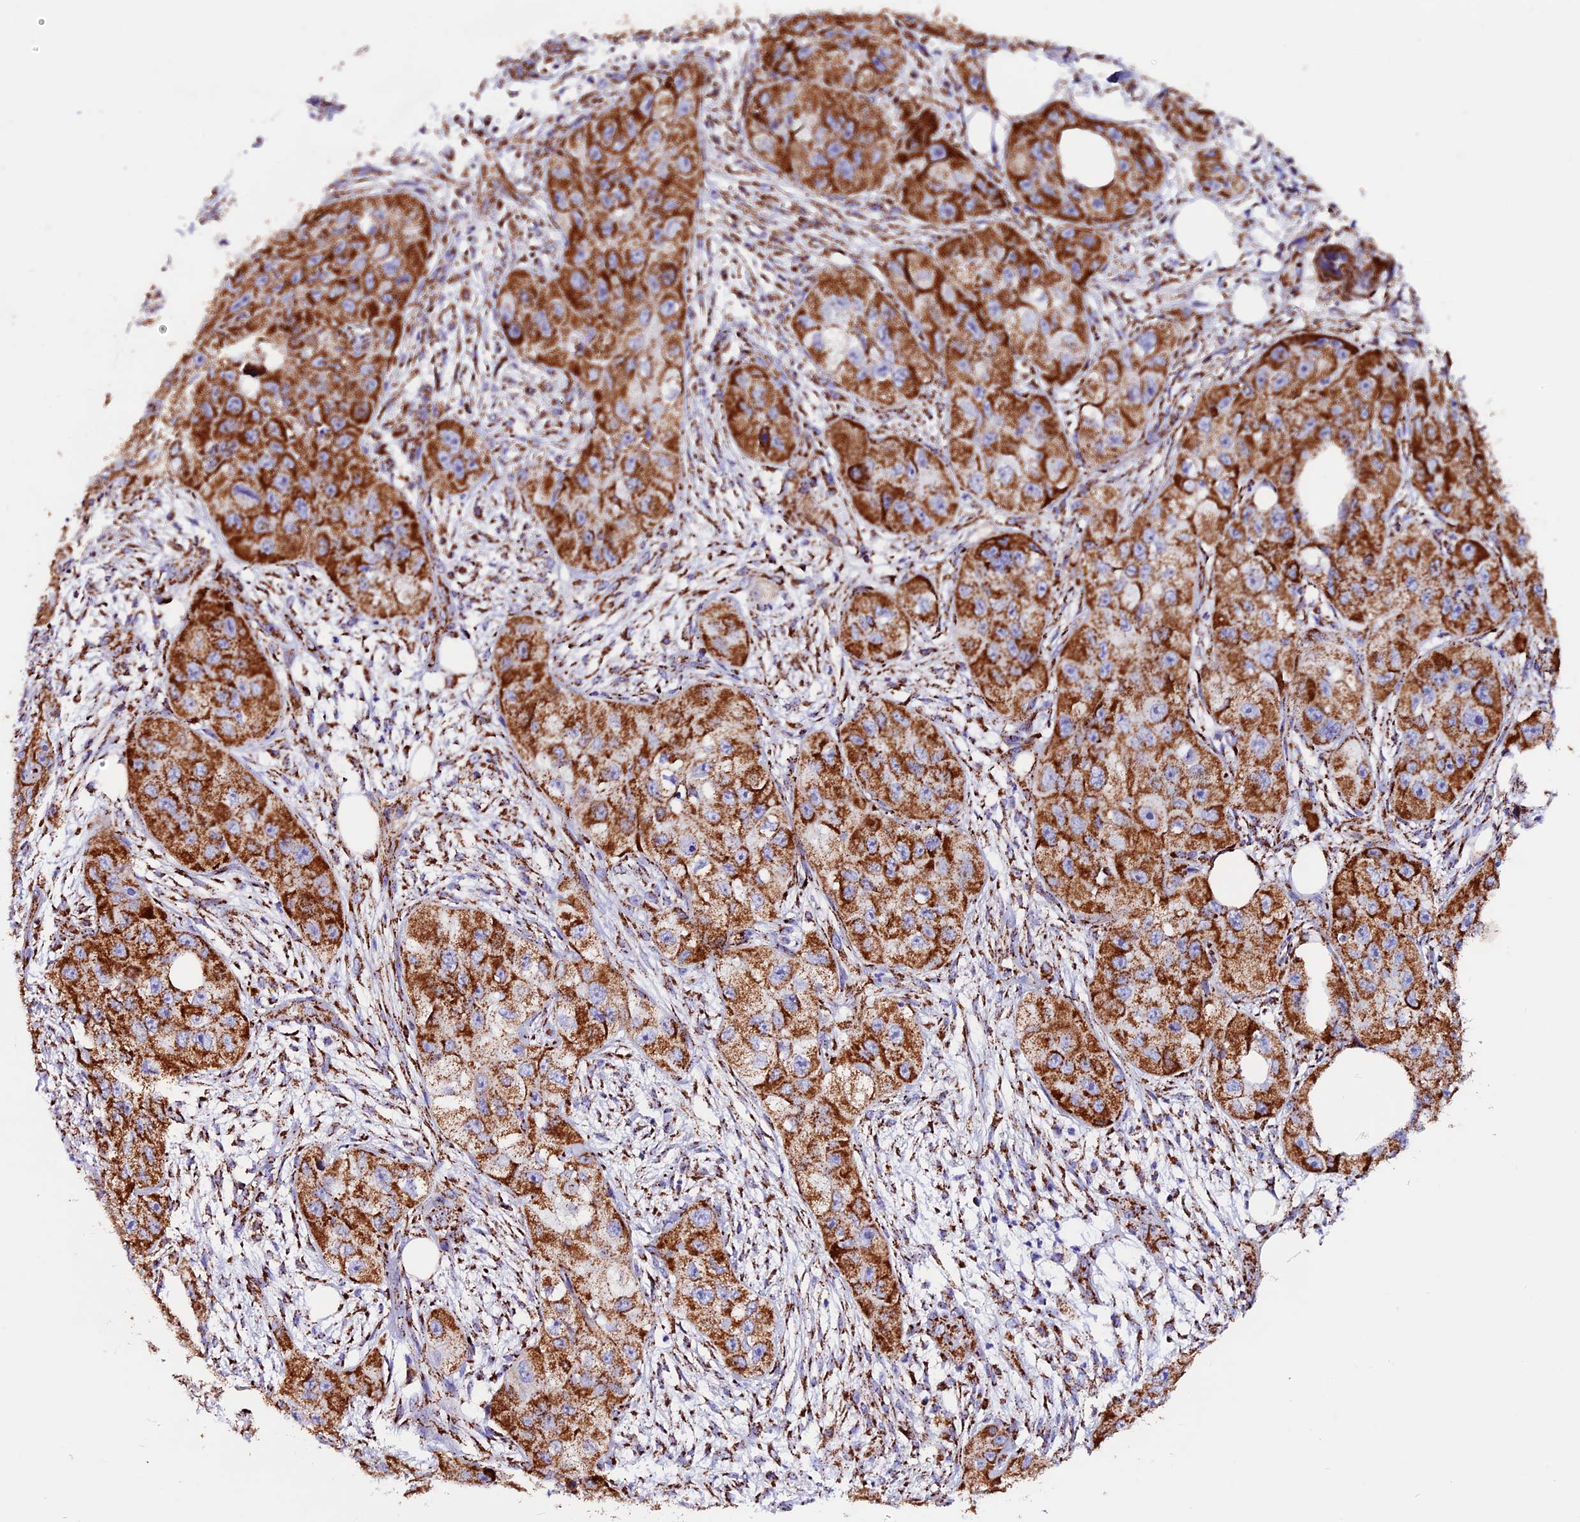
{"staining": {"intensity": "strong", "quantity": ">75%", "location": "cytoplasmic/membranous"}, "tissue": "skin cancer", "cell_type": "Tumor cells", "image_type": "cancer", "snomed": [{"axis": "morphology", "description": "Squamous cell carcinoma, NOS"}, {"axis": "topography", "description": "Skin"}, {"axis": "topography", "description": "Subcutis"}], "caption": "Approximately >75% of tumor cells in human squamous cell carcinoma (skin) show strong cytoplasmic/membranous protein positivity as visualized by brown immunohistochemical staining.", "gene": "CX3CL1", "patient": {"sex": "male", "age": 73}}